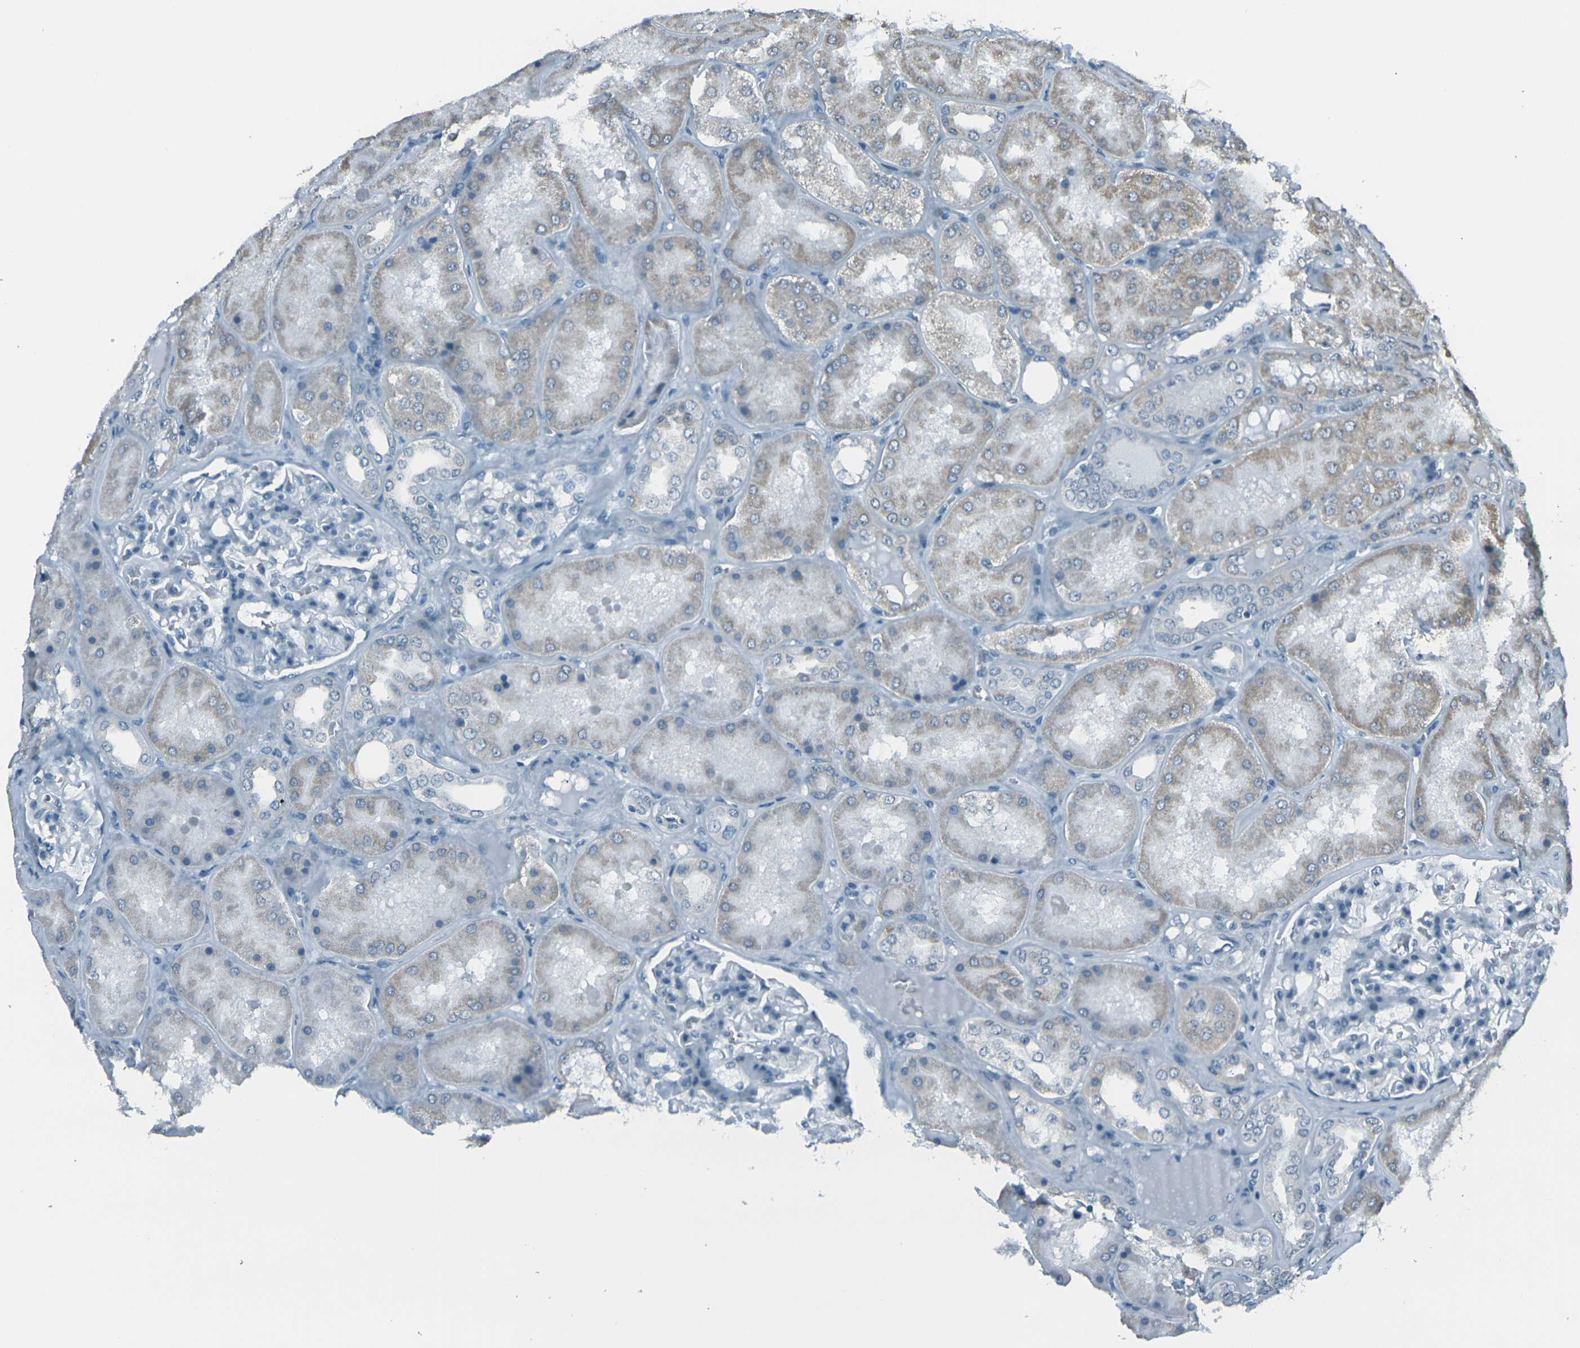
{"staining": {"intensity": "negative", "quantity": "none", "location": "none"}, "tissue": "kidney", "cell_type": "Cells in glomeruli", "image_type": "normal", "snomed": [{"axis": "morphology", "description": "Normal tissue, NOS"}, {"axis": "topography", "description": "Kidney"}], "caption": "An image of human kidney is negative for staining in cells in glomeruli. (DAB (3,3'-diaminobenzidine) immunohistochemistry (IHC), high magnification).", "gene": "H2BC1", "patient": {"sex": "female", "age": 56}}